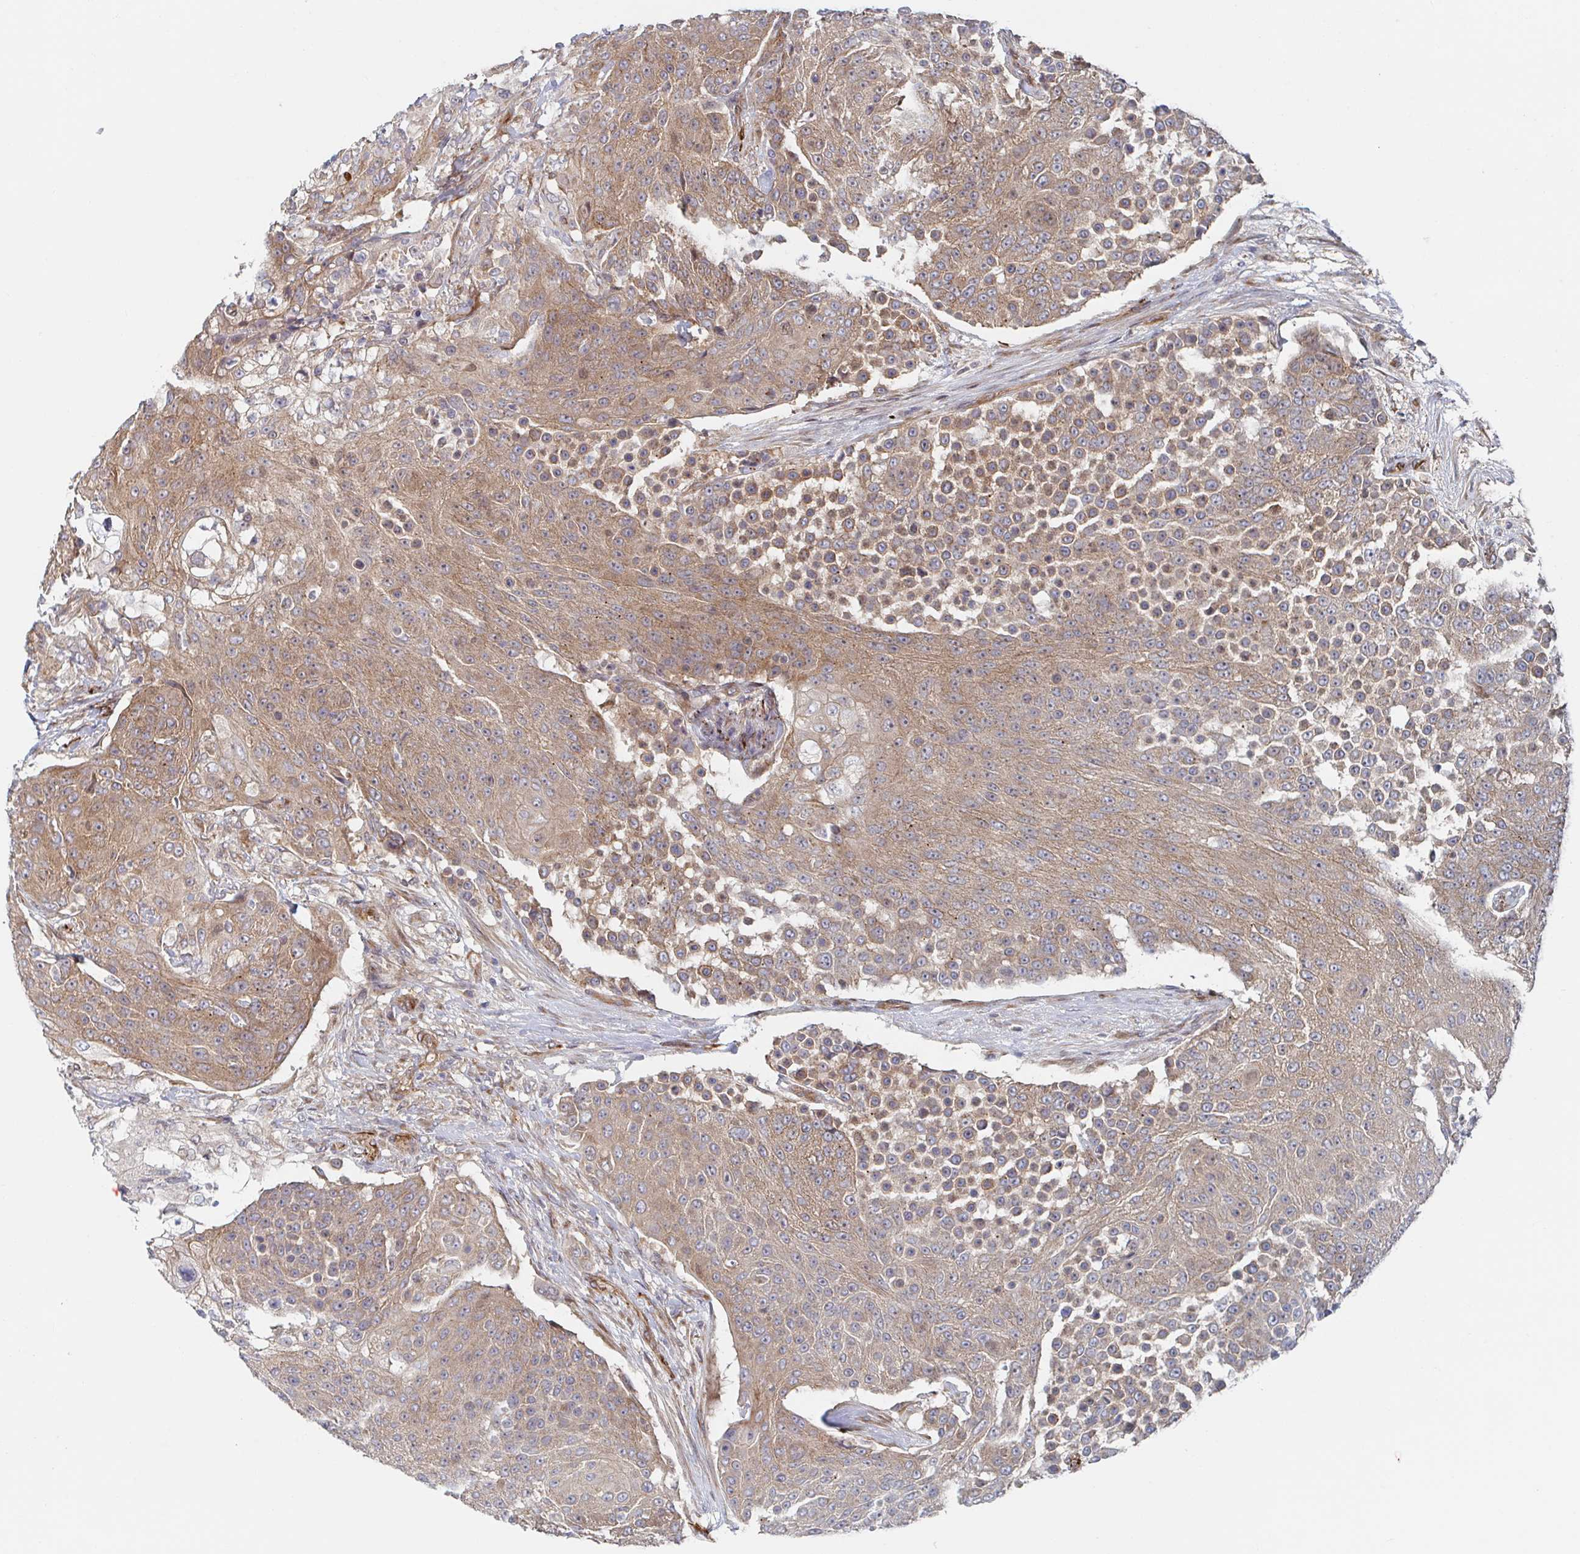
{"staining": {"intensity": "weak", "quantity": ">75%", "location": "cytoplasmic/membranous"}, "tissue": "urothelial cancer", "cell_type": "Tumor cells", "image_type": "cancer", "snomed": [{"axis": "morphology", "description": "Urothelial carcinoma, High grade"}, {"axis": "topography", "description": "Urinary bladder"}], "caption": "Immunohistochemical staining of human high-grade urothelial carcinoma demonstrates weak cytoplasmic/membranous protein expression in about >75% of tumor cells.", "gene": "DVL3", "patient": {"sex": "female", "age": 63}}